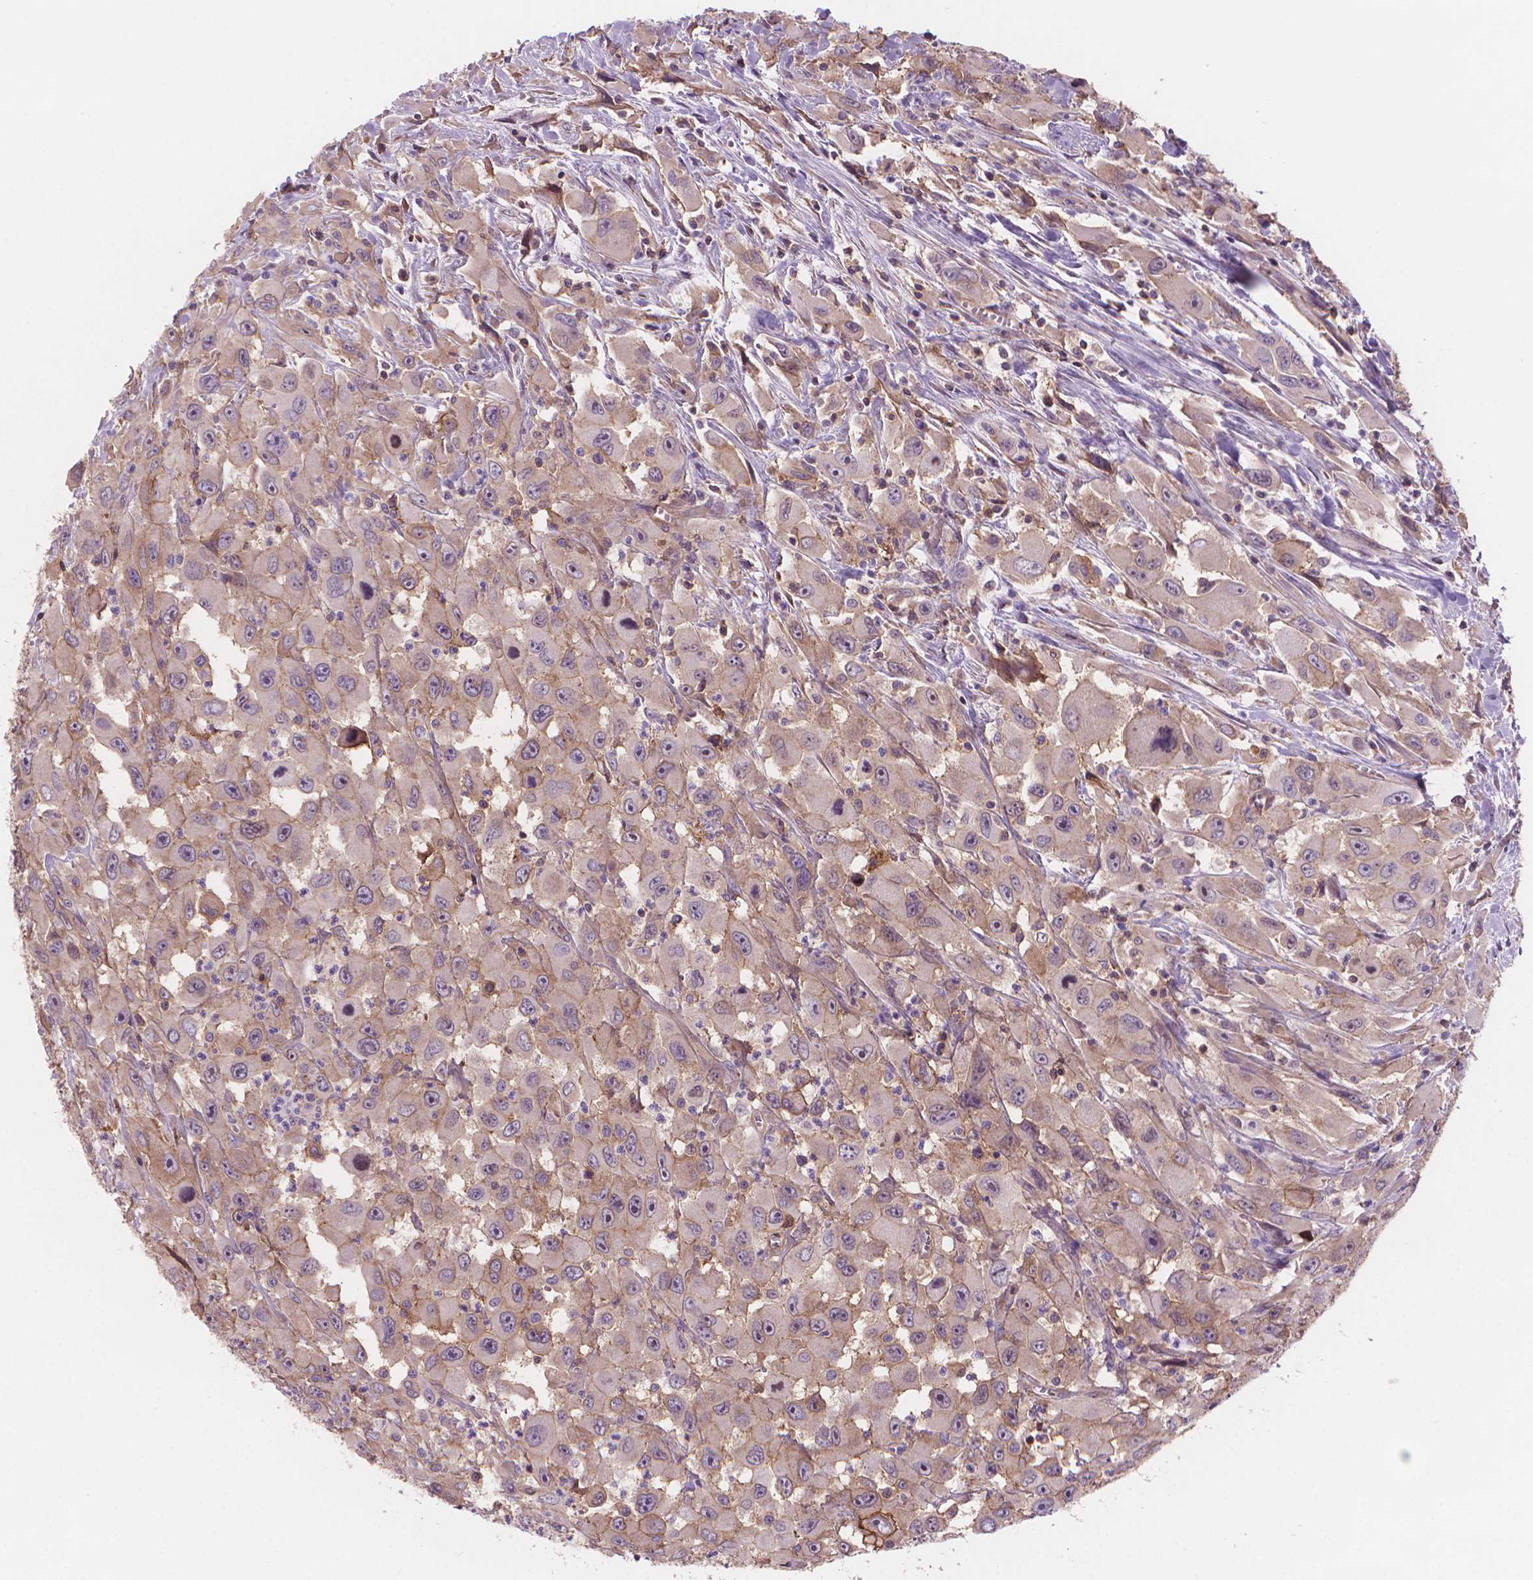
{"staining": {"intensity": "weak", "quantity": "<25%", "location": "cytoplasmic/membranous"}, "tissue": "head and neck cancer", "cell_type": "Tumor cells", "image_type": "cancer", "snomed": [{"axis": "morphology", "description": "Squamous cell carcinoma, NOS"}, {"axis": "morphology", "description": "Squamous cell carcinoma, metastatic, NOS"}, {"axis": "topography", "description": "Oral tissue"}, {"axis": "topography", "description": "Head-Neck"}], "caption": "DAB immunohistochemical staining of metastatic squamous cell carcinoma (head and neck) shows no significant expression in tumor cells.", "gene": "ENSG00000187186", "patient": {"sex": "female", "age": 85}}